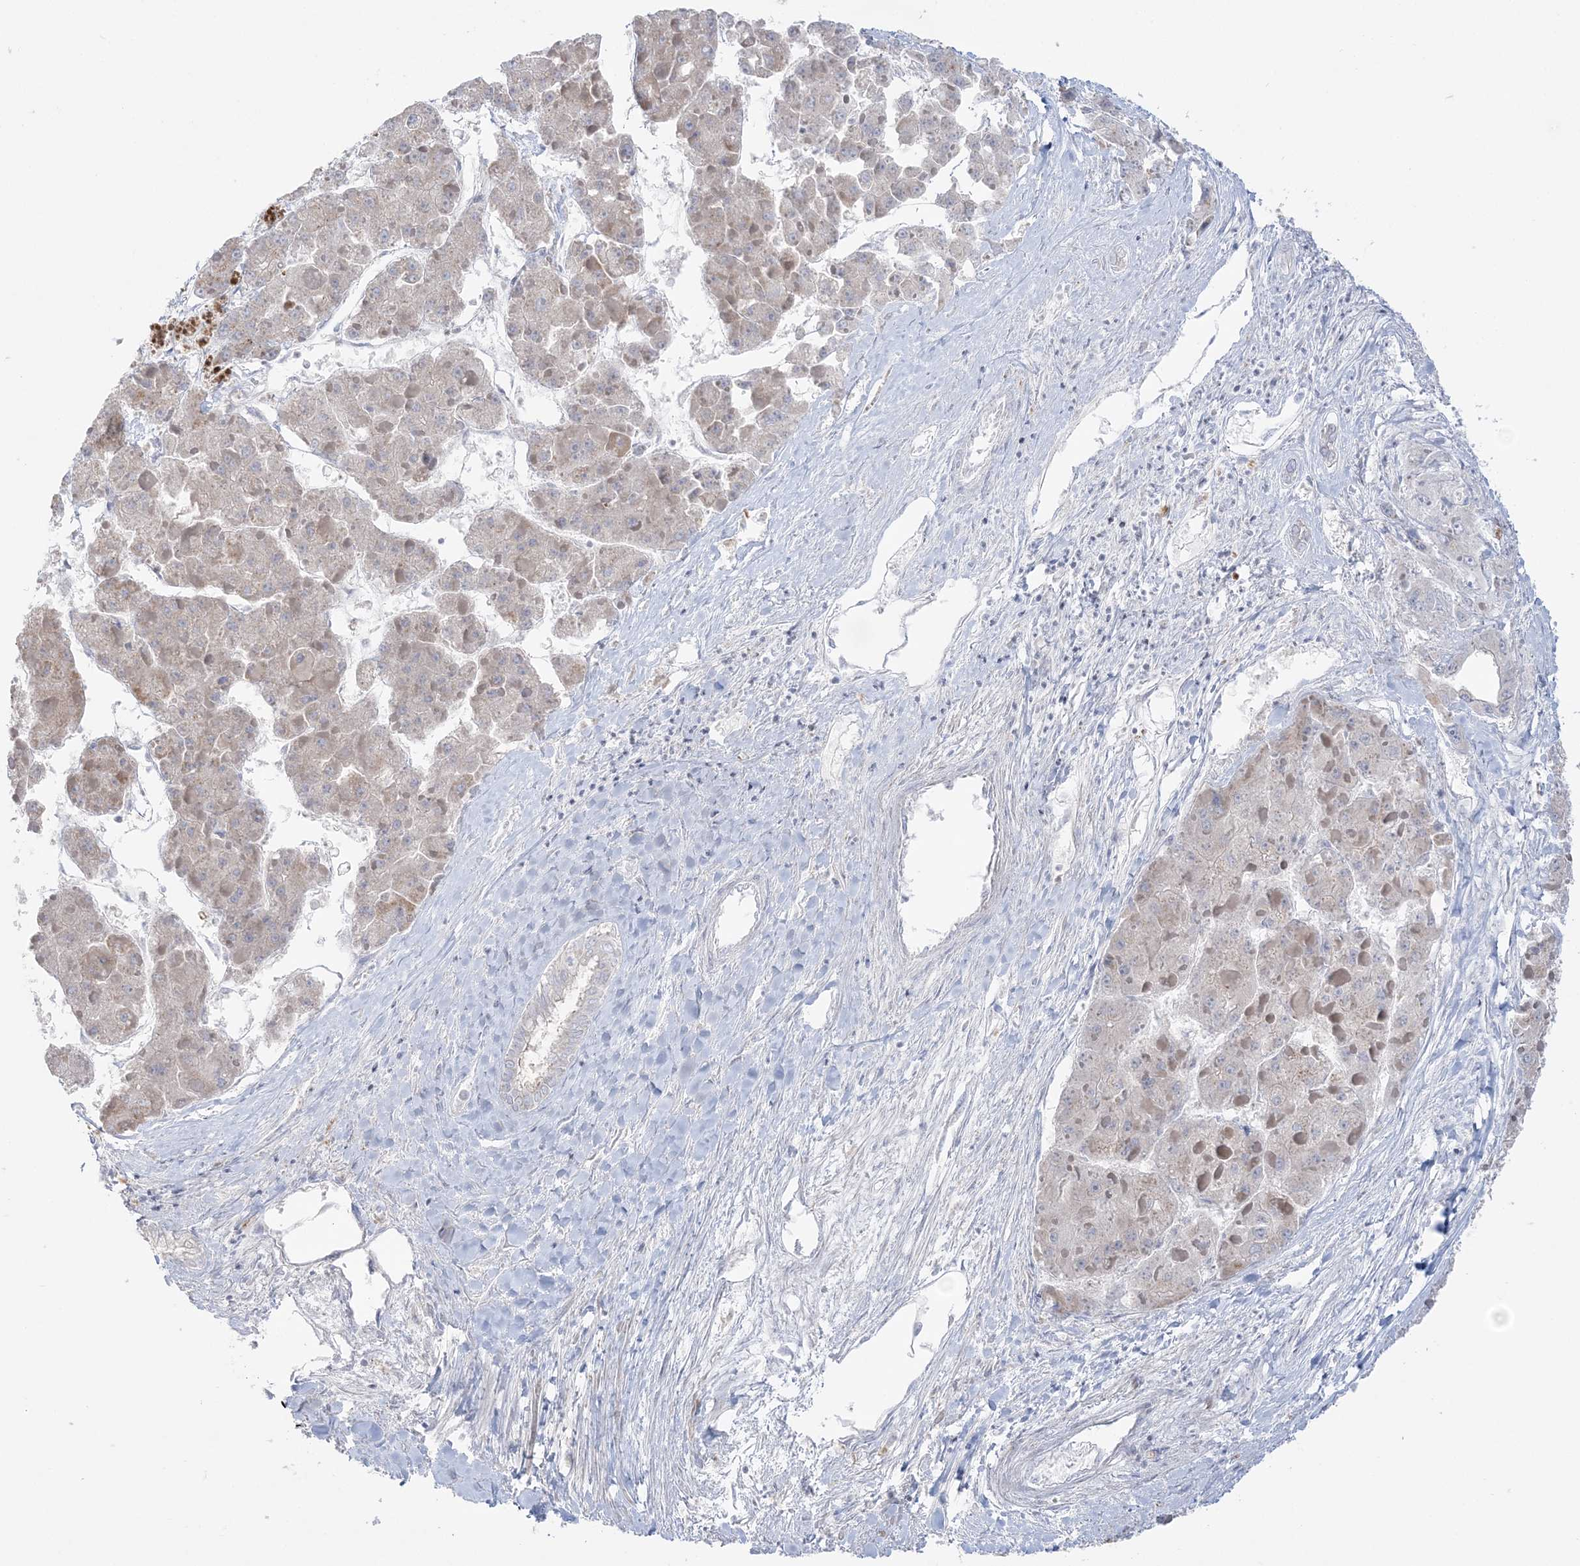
{"staining": {"intensity": "weak", "quantity": ">75%", "location": "cytoplasmic/membranous"}, "tissue": "liver cancer", "cell_type": "Tumor cells", "image_type": "cancer", "snomed": [{"axis": "morphology", "description": "Carcinoma, Hepatocellular, NOS"}, {"axis": "topography", "description": "Liver"}], "caption": "This histopathology image demonstrates IHC staining of human liver cancer (hepatocellular carcinoma), with low weak cytoplasmic/membranous positivity in about >75% of tumor cells.", "gene": "SH3BP4", "patient": {"sex": "female", "age": 73}}